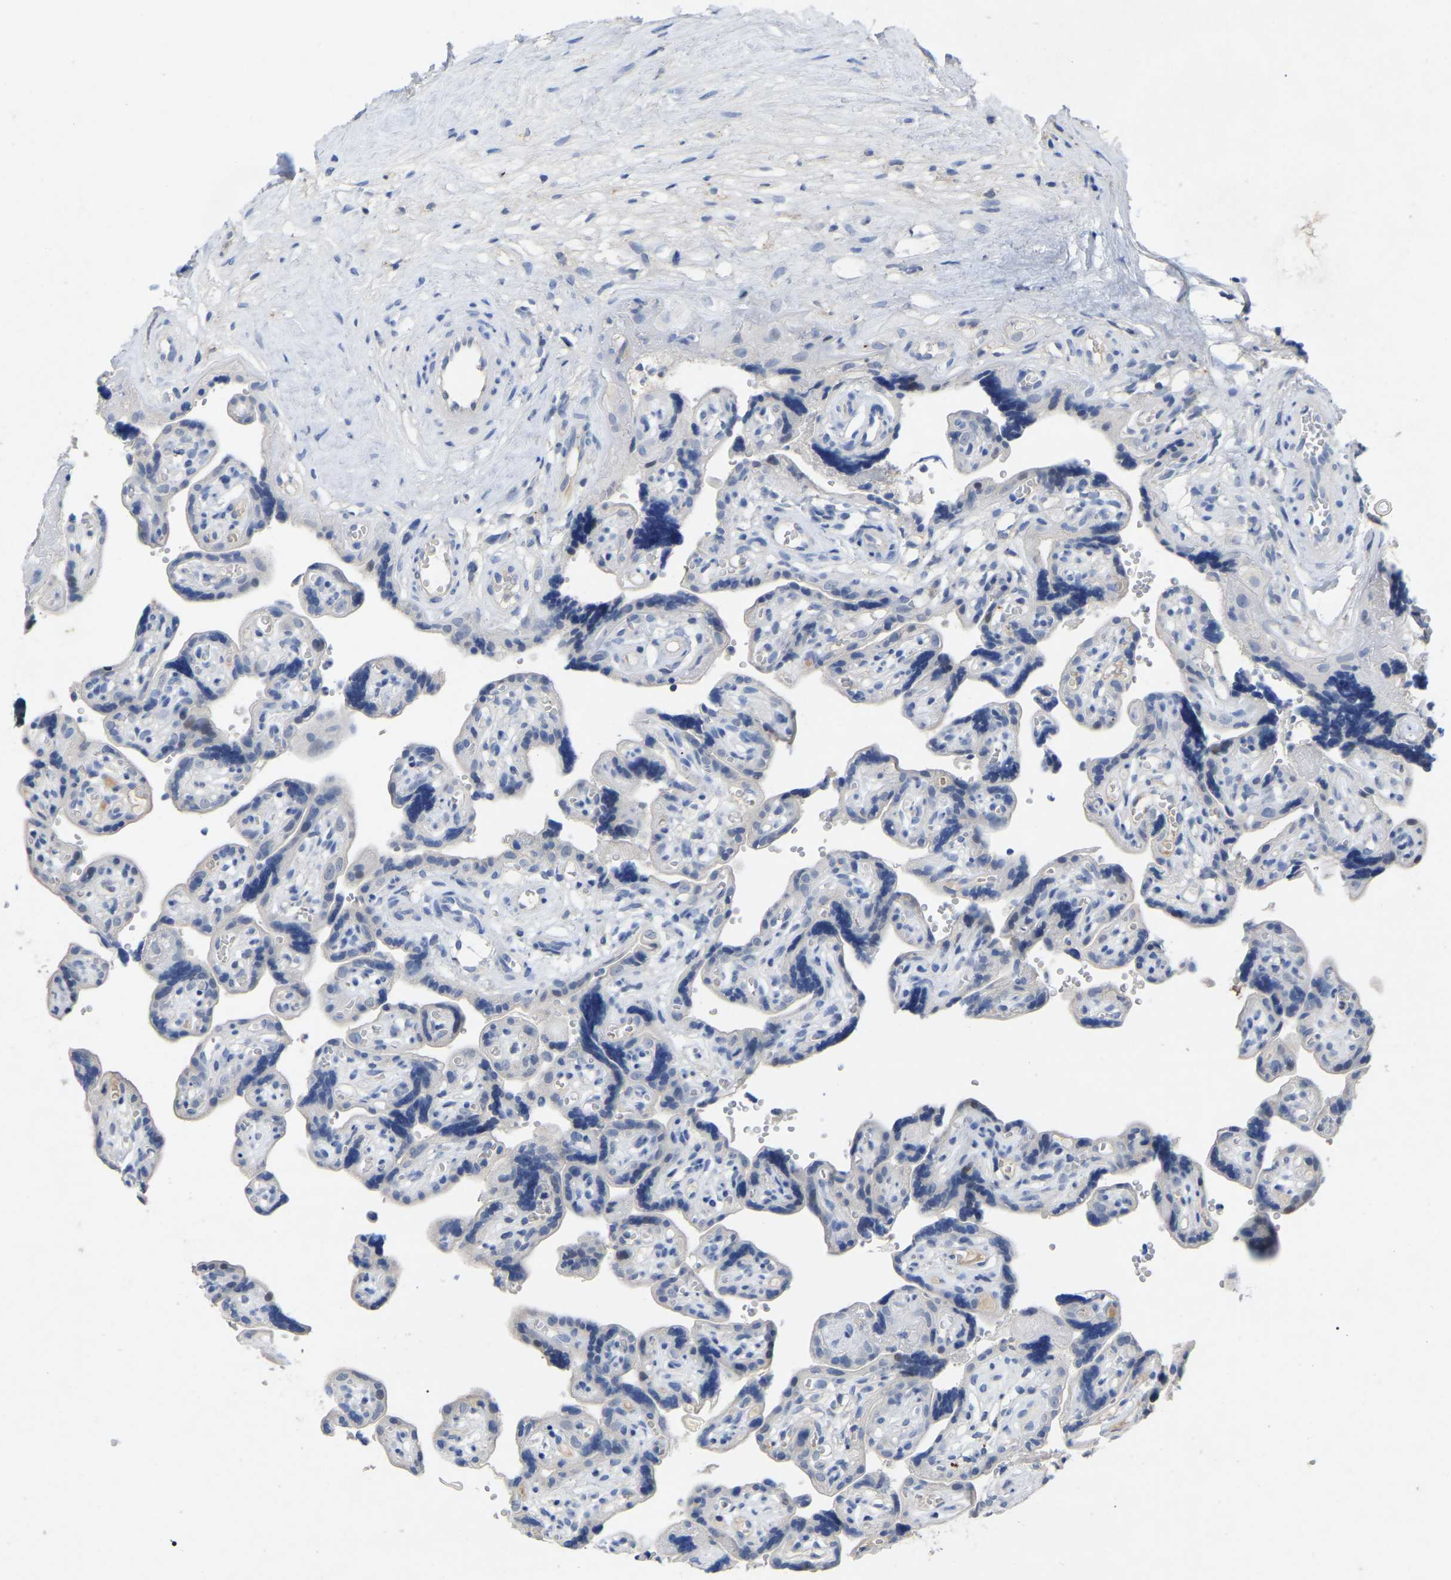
{"staining": {"intensity": "negative", "quantity": "none", "location": "none"}, "tissue": "placenta", "cell_type": "Decidual cells", "image_type": "normal", "snomed": [{"axis": "morphology", "description": "Normal tissue, NOS"}, {"axis": "topography", "description": "Placenta"}], "caption": "Immunohistochemistry (IHC) of unremarkable human placenta shows no positivity in decidual cells.", "gene": "SMPD2", "patient": {"sex": "female", "age": 30}}